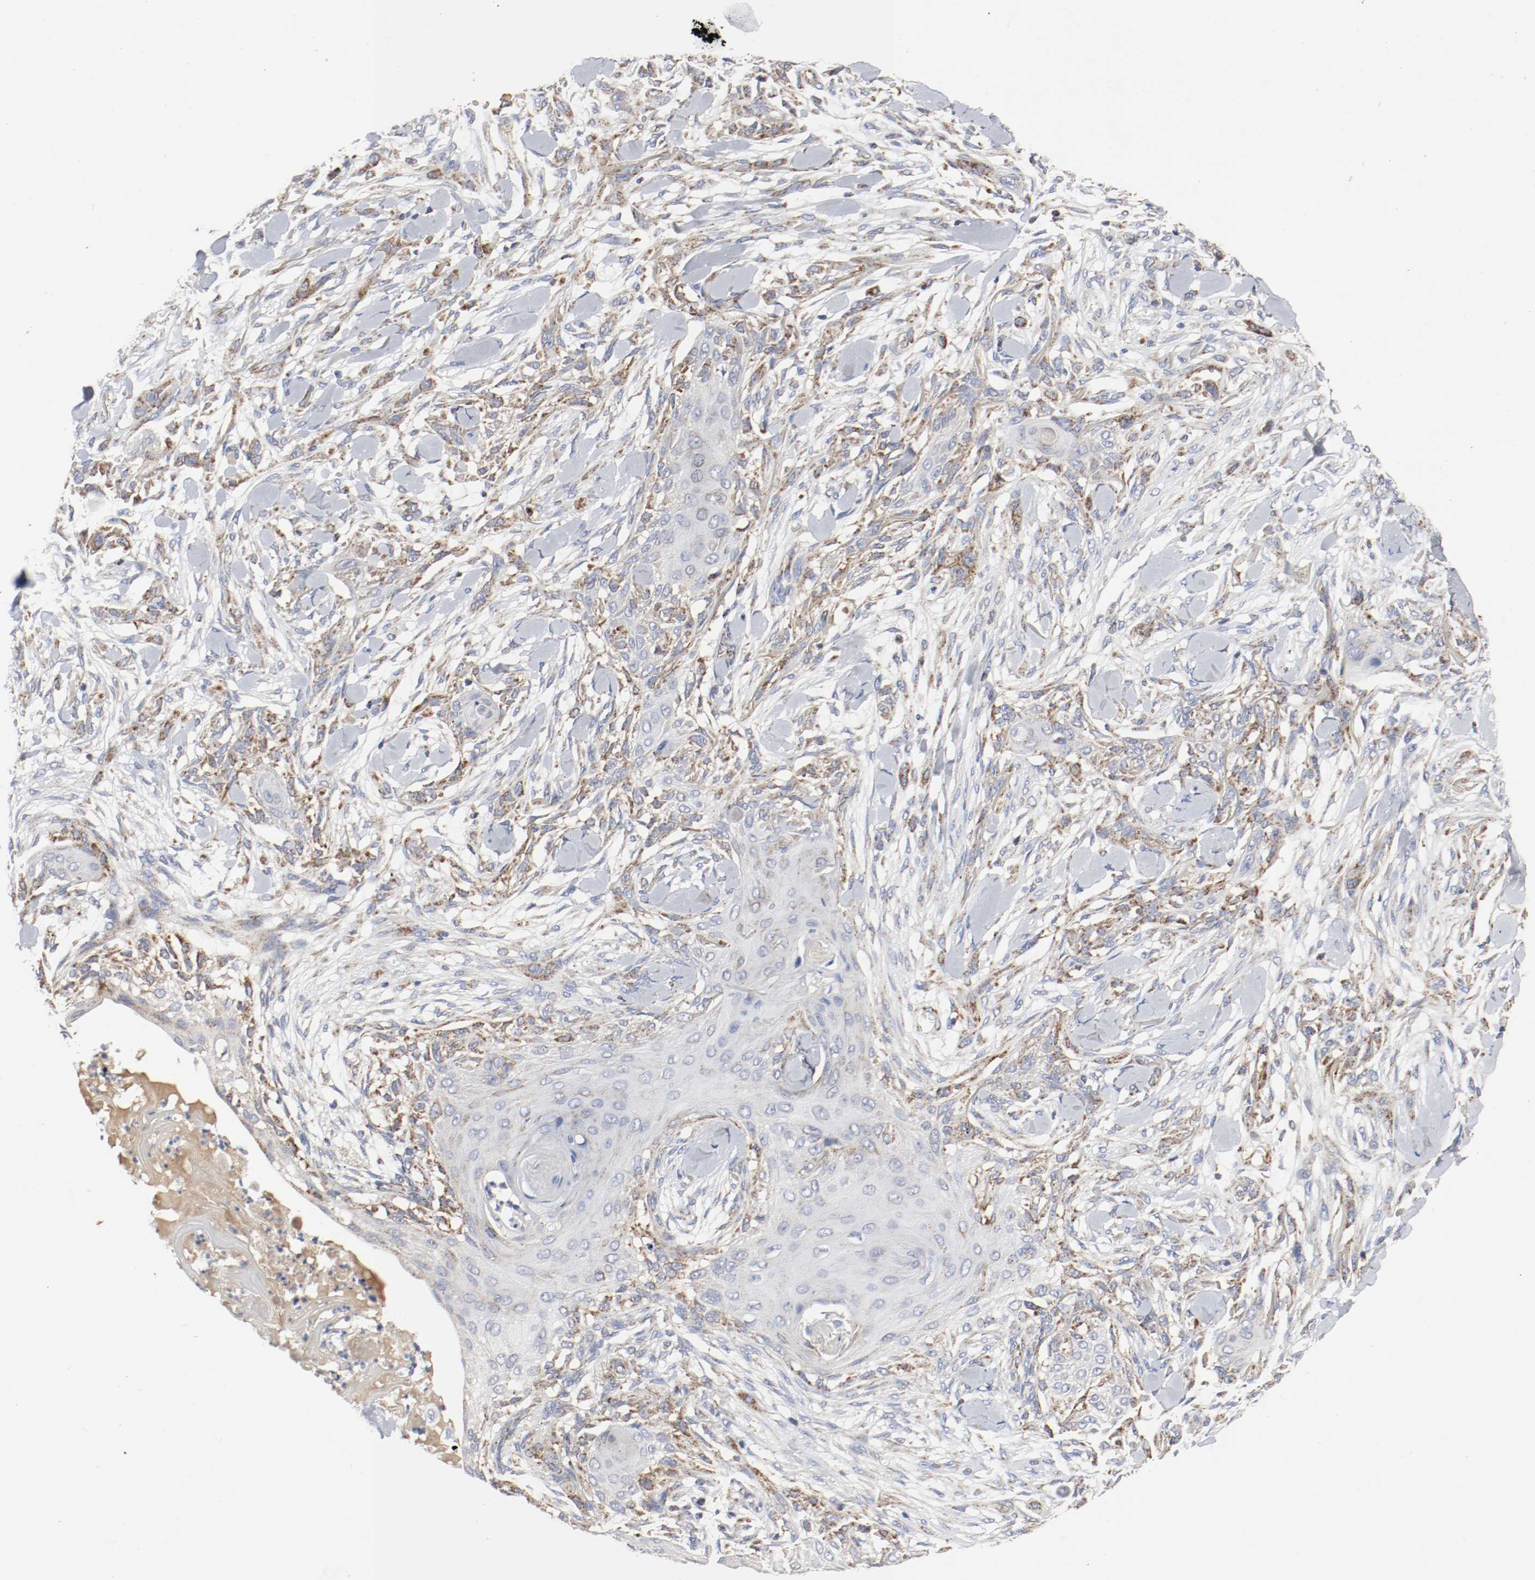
{"staining": {"intensity": "moderate", "quantity": "25%-75%", "location": "cytoplasmic/membranous"}, "tissue": "skin cancer", "cell_type": "Tumor cells", "image_type": "cancer", "snomed": [{"axis": "morphology", "description": "Squamous cell carcinoma, NOS"}, {"axis": "topography", "description": "Skin"}], "caption": "Immunohistochemistry staining of skin squamous cell carcinoma, which exhibits medium levels of moderate cytoplasmic/membranous staining in about 25%-75% of tumor cells indicating moderate cytoplasmic/membranous protein expression. The staining was performed using DAB (3,3'-diaminobenzidine) (brown) for protein detection and nuclei were counterstained in hematoxylin (blue).", "gene": "AFG3L2", "patient": {"sex": "female", "age": 59}}